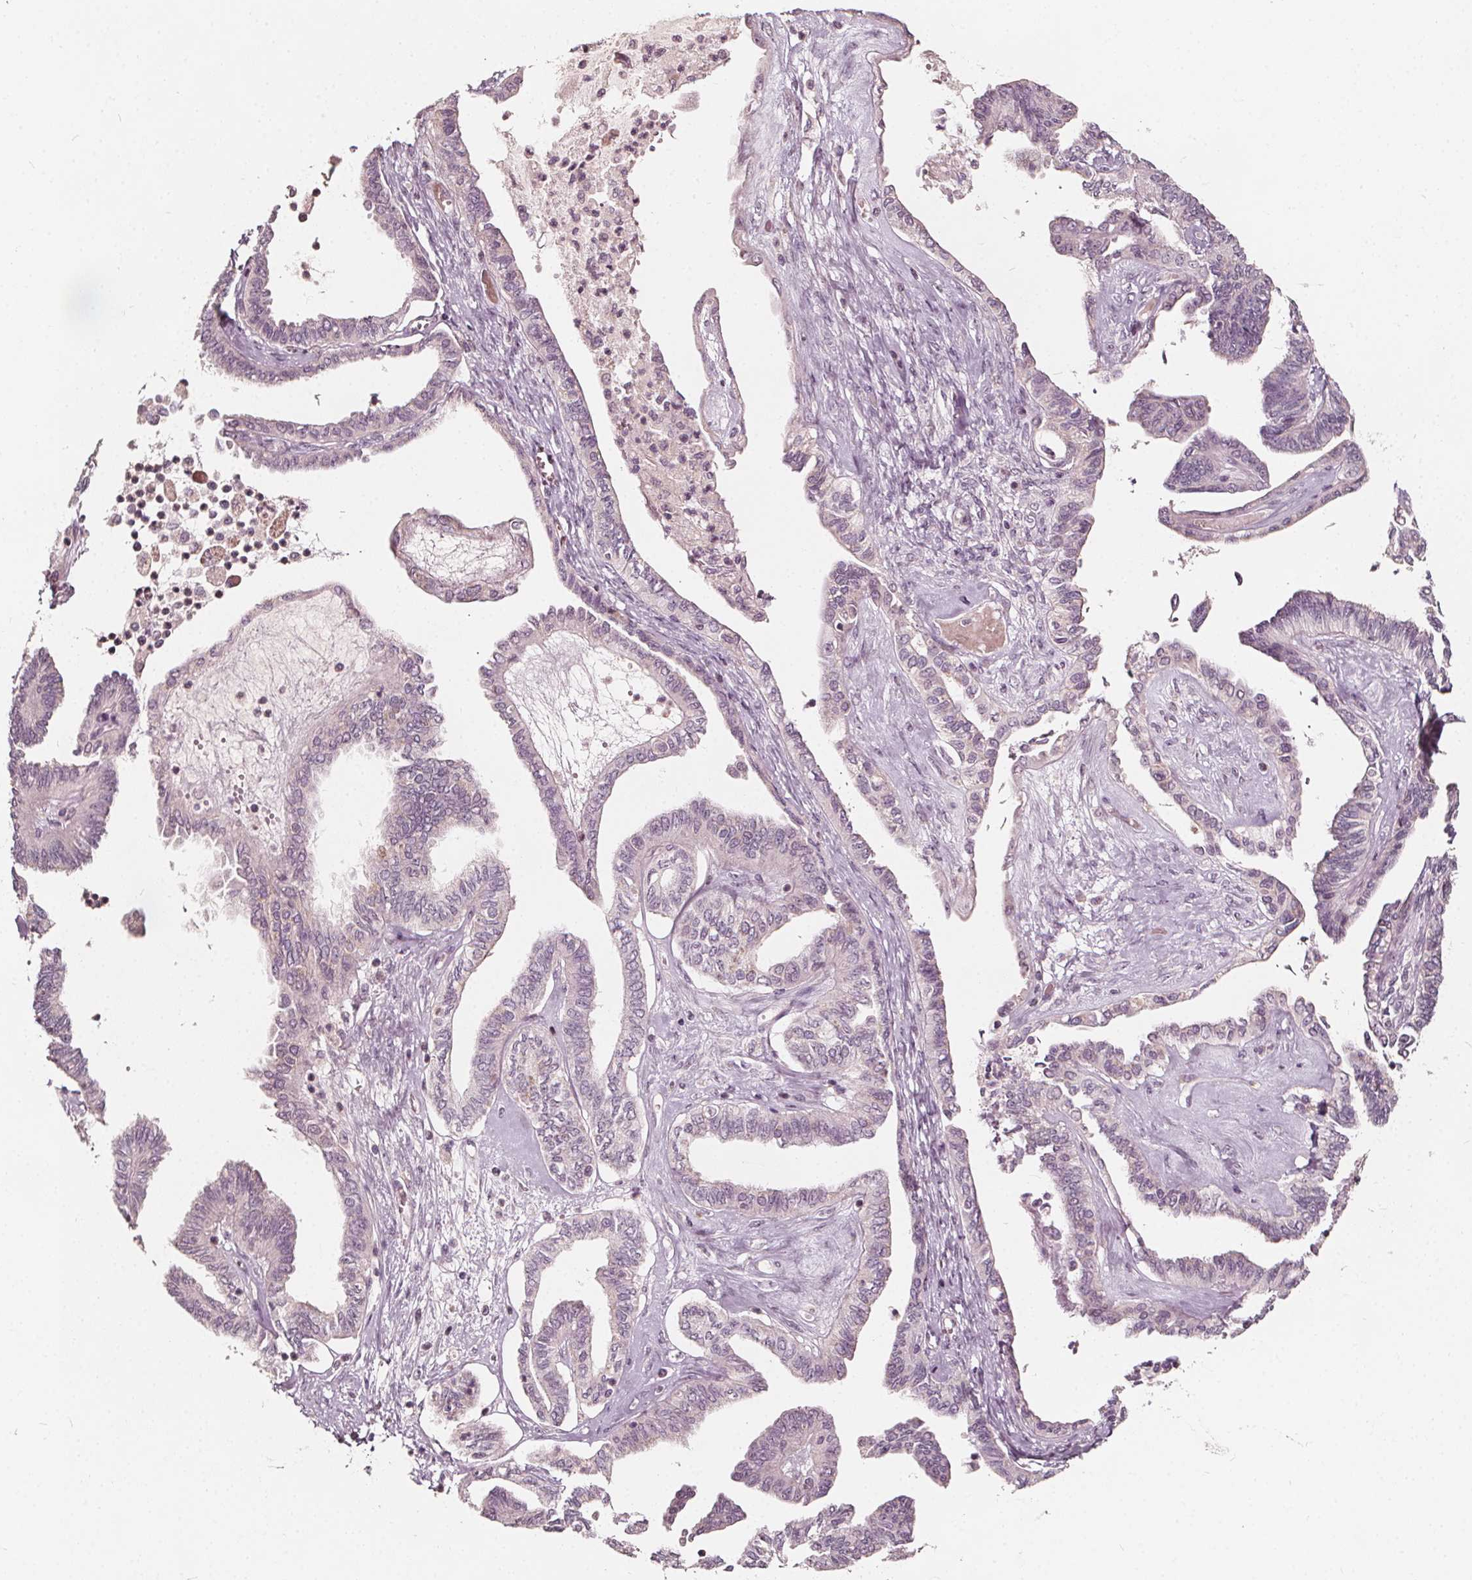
{"staining": {"intensity": "negative", "quantity": "none", "location": "none"}, "tissue": "ovarian cancer", "cell_type": "Tumor cells", "image_type": "cancer", "snomed": [{"axis": "morphology", "description": "Carcinoma, endometroid"}, {"axis": "topography", "description": "Ovary"}], "caption": "The micrograph demonstrates no staining of tumor cells in ovarian cancer (endometroid carcinoma).", "gene": "NPC1L1", "patient": {"sex": "female", "age": 70}}